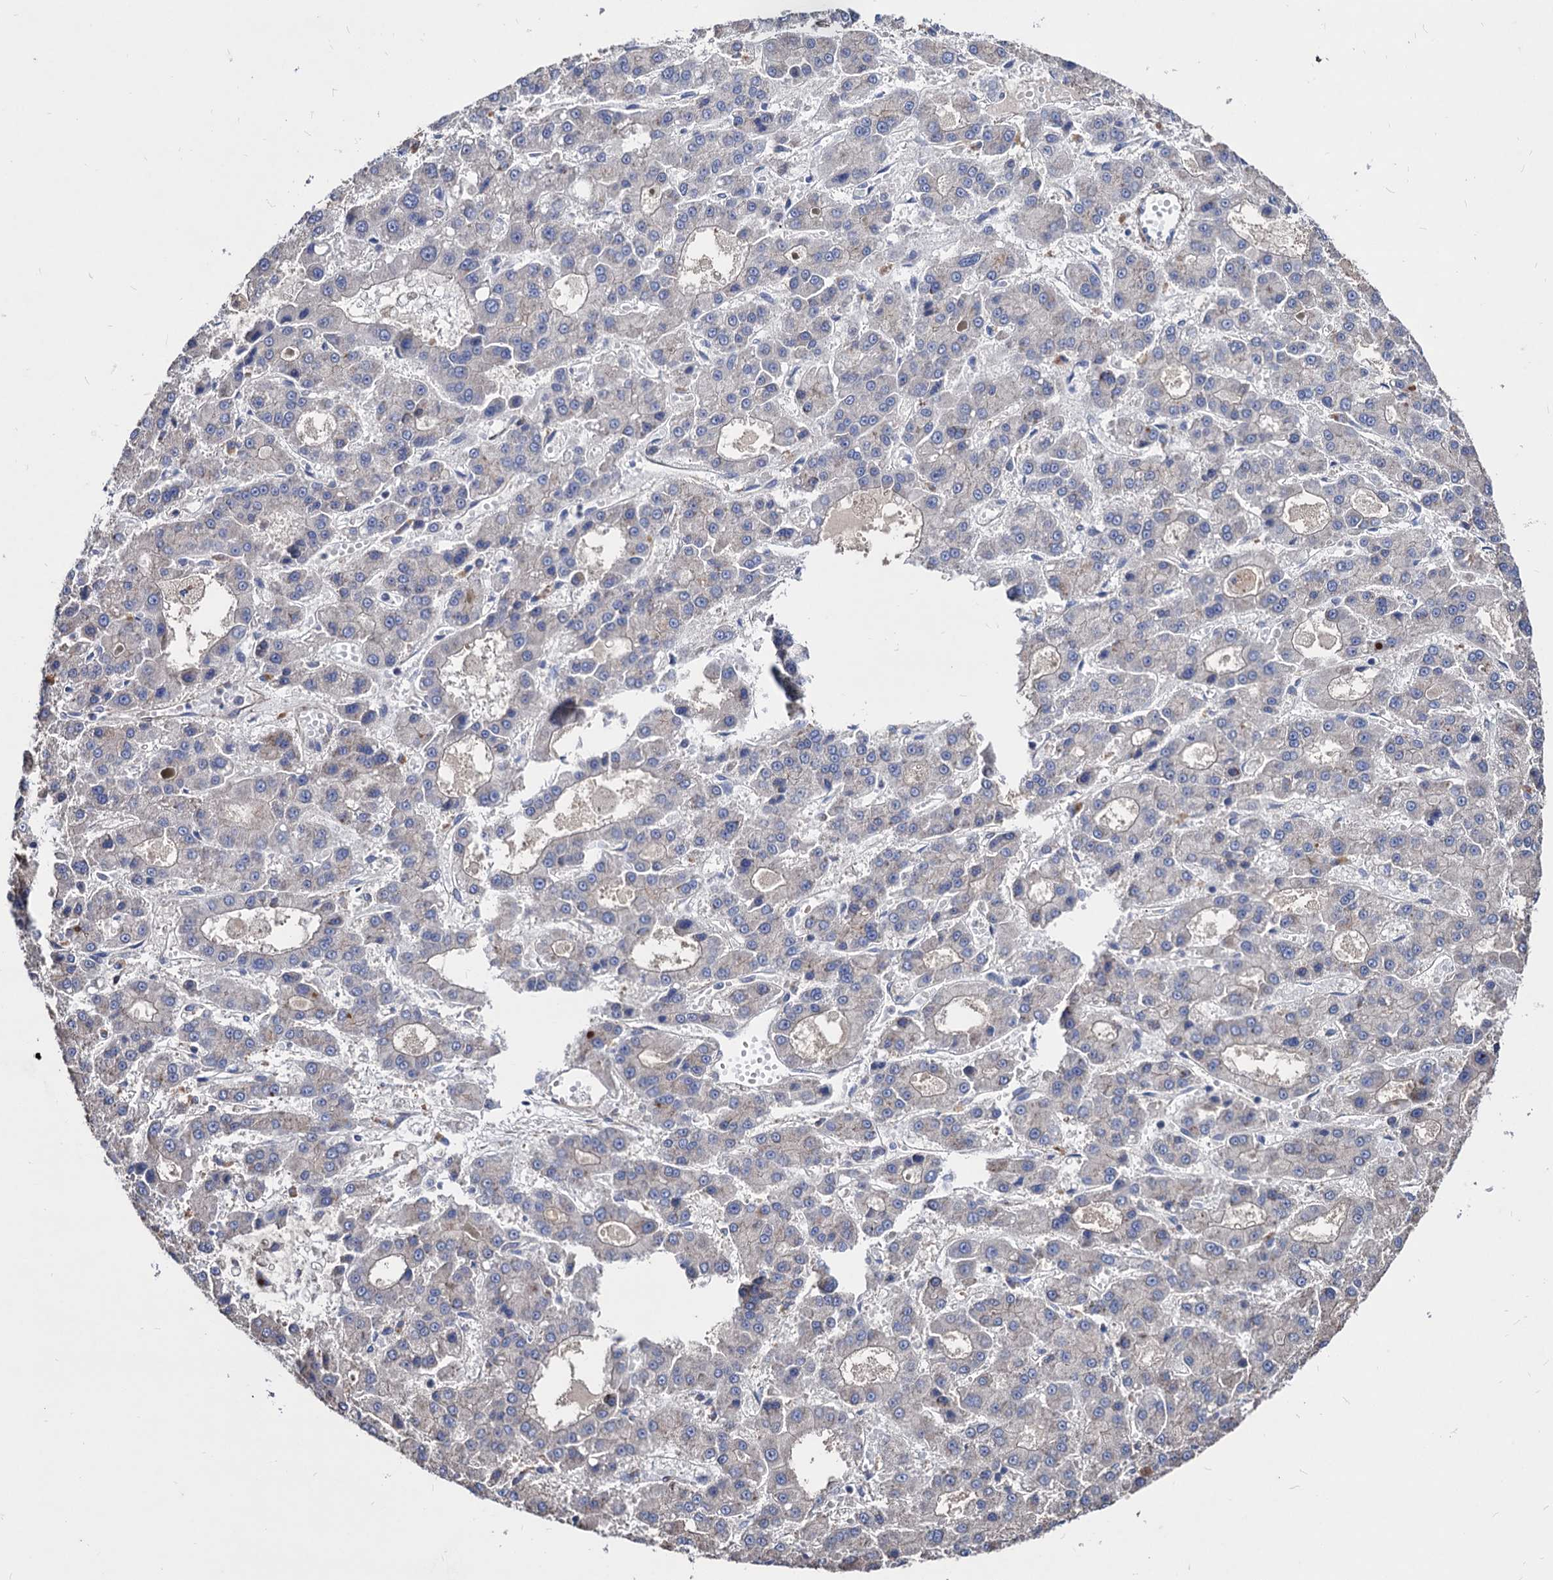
{"staining": {"intensity": "weak", "quantity": "<25%", "location": "cytoplasmic/membranous"}, "tissue": "liver cancer", "cell_type": "Tumor cells", "image_type": "cancer", "snomed": [{"axis": "morphology", "description": "Carcinoma, Hepatocellular, NOS"}, {"axis": "topography", "description": "Liver"}], "caption": "Immunohistochemical staining of hepatocellular carcinoma (liver) displays no significant expression in tumor cells.", "gene": "WDR11", "patient": {"sex": "male", "age": 70}}